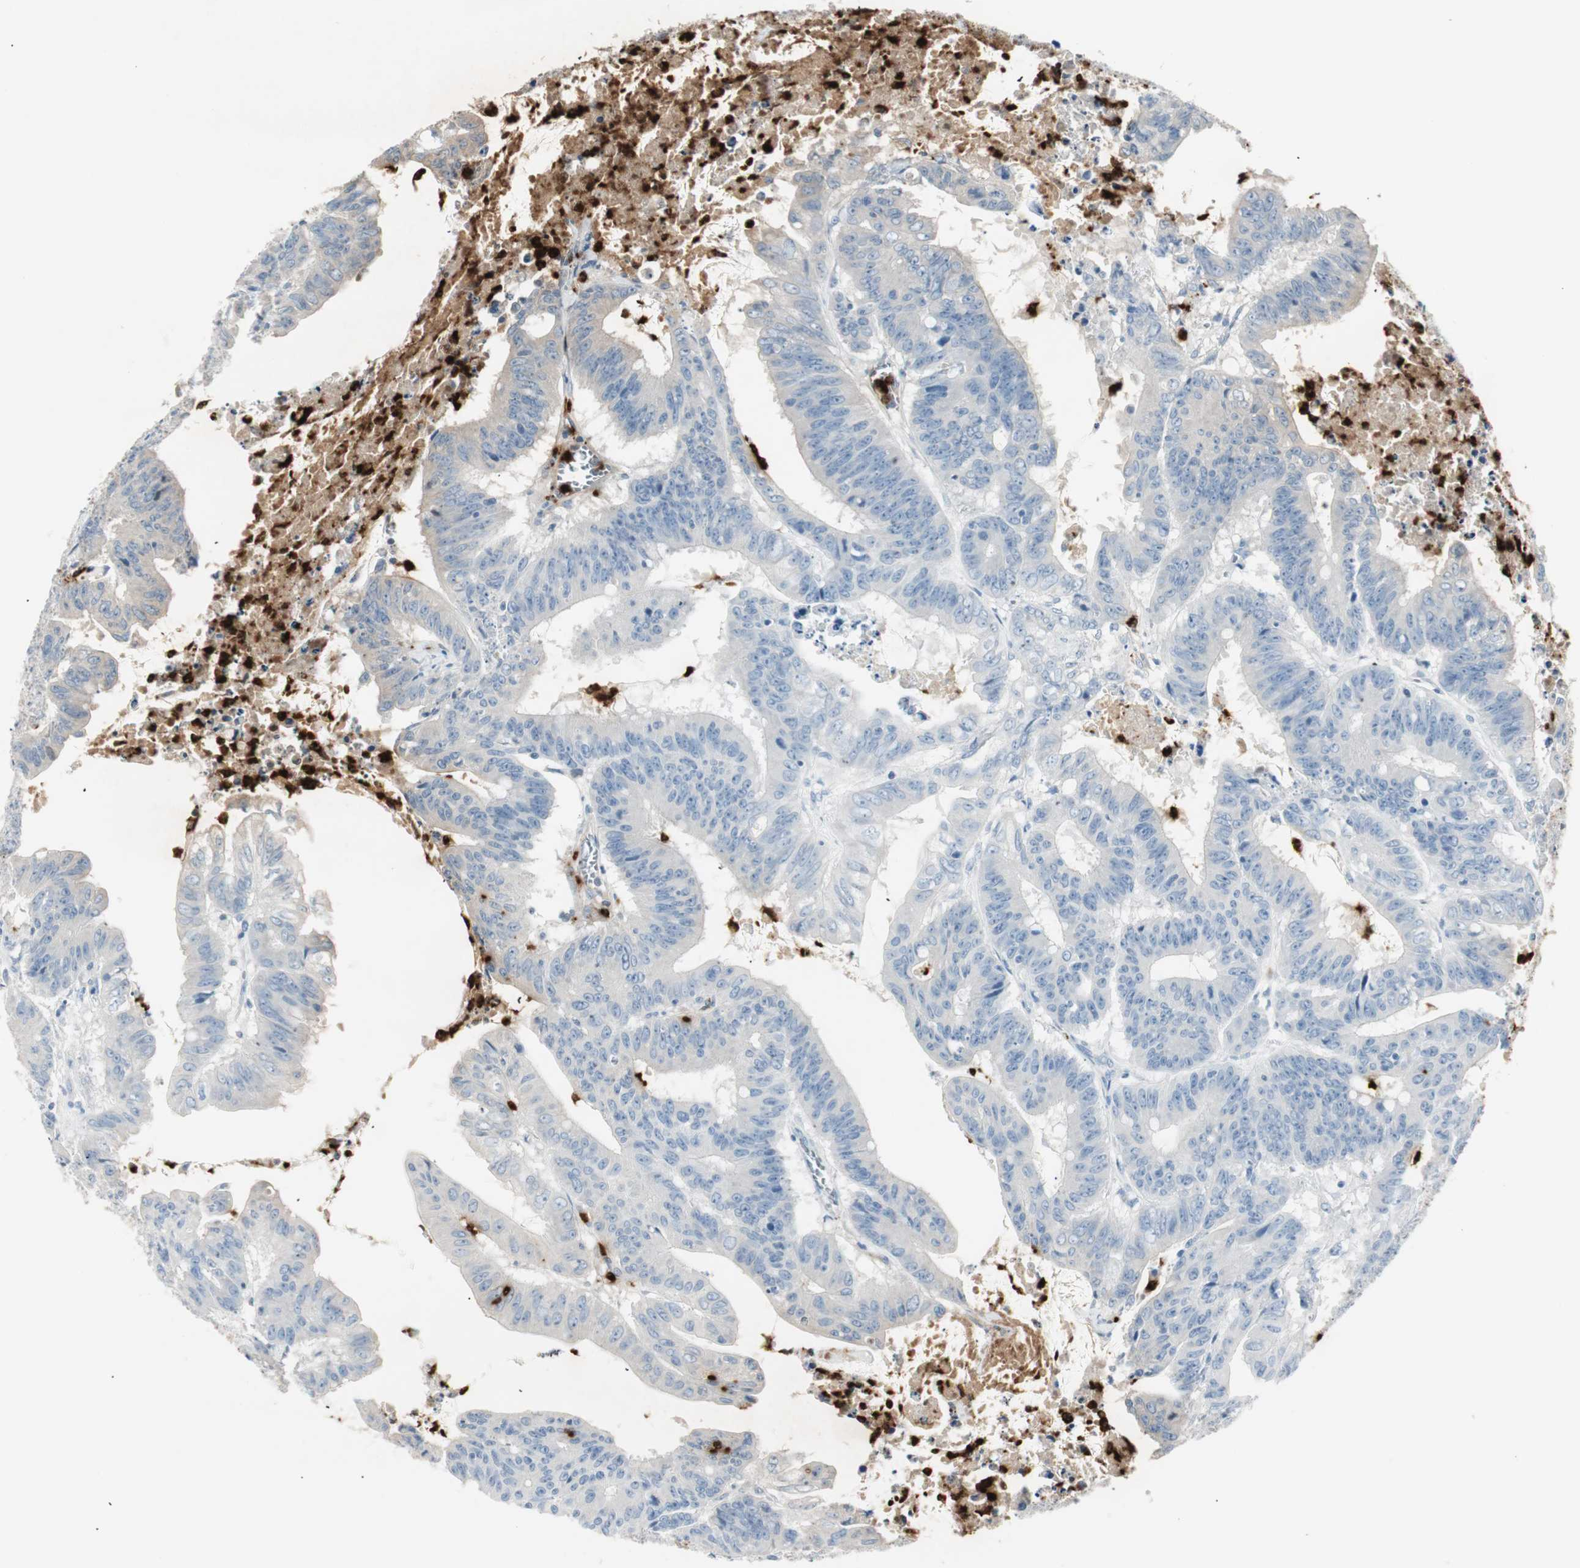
{"staining": {"intensity": "weak", "quantity": "<25%", "location": "cytoplasmic/membranous"}, "tissue": "colorectal cancer", "cell_type": "Tumor cells", "image_type": "cancer", "snomed": [{"axis": "morphology", "description": "Adenocarcinoma, NOS"}, {"axis": "topography", "description": "Colon"}], "caption": "DAB (3,3'-diaminobenzidine) immunohistochemical staining of colorectal cancer demonstrates no significant positivity in tumor cells. The staining was performed using DAB (3,3'-diaminobenzidine) to visualize the protein expression in brown, while the nuclei were stained in blue with hematoxylin (Magnification: 20x).", "gene": "PRTN3", "patient": {"sex": "male", "age": 45}}